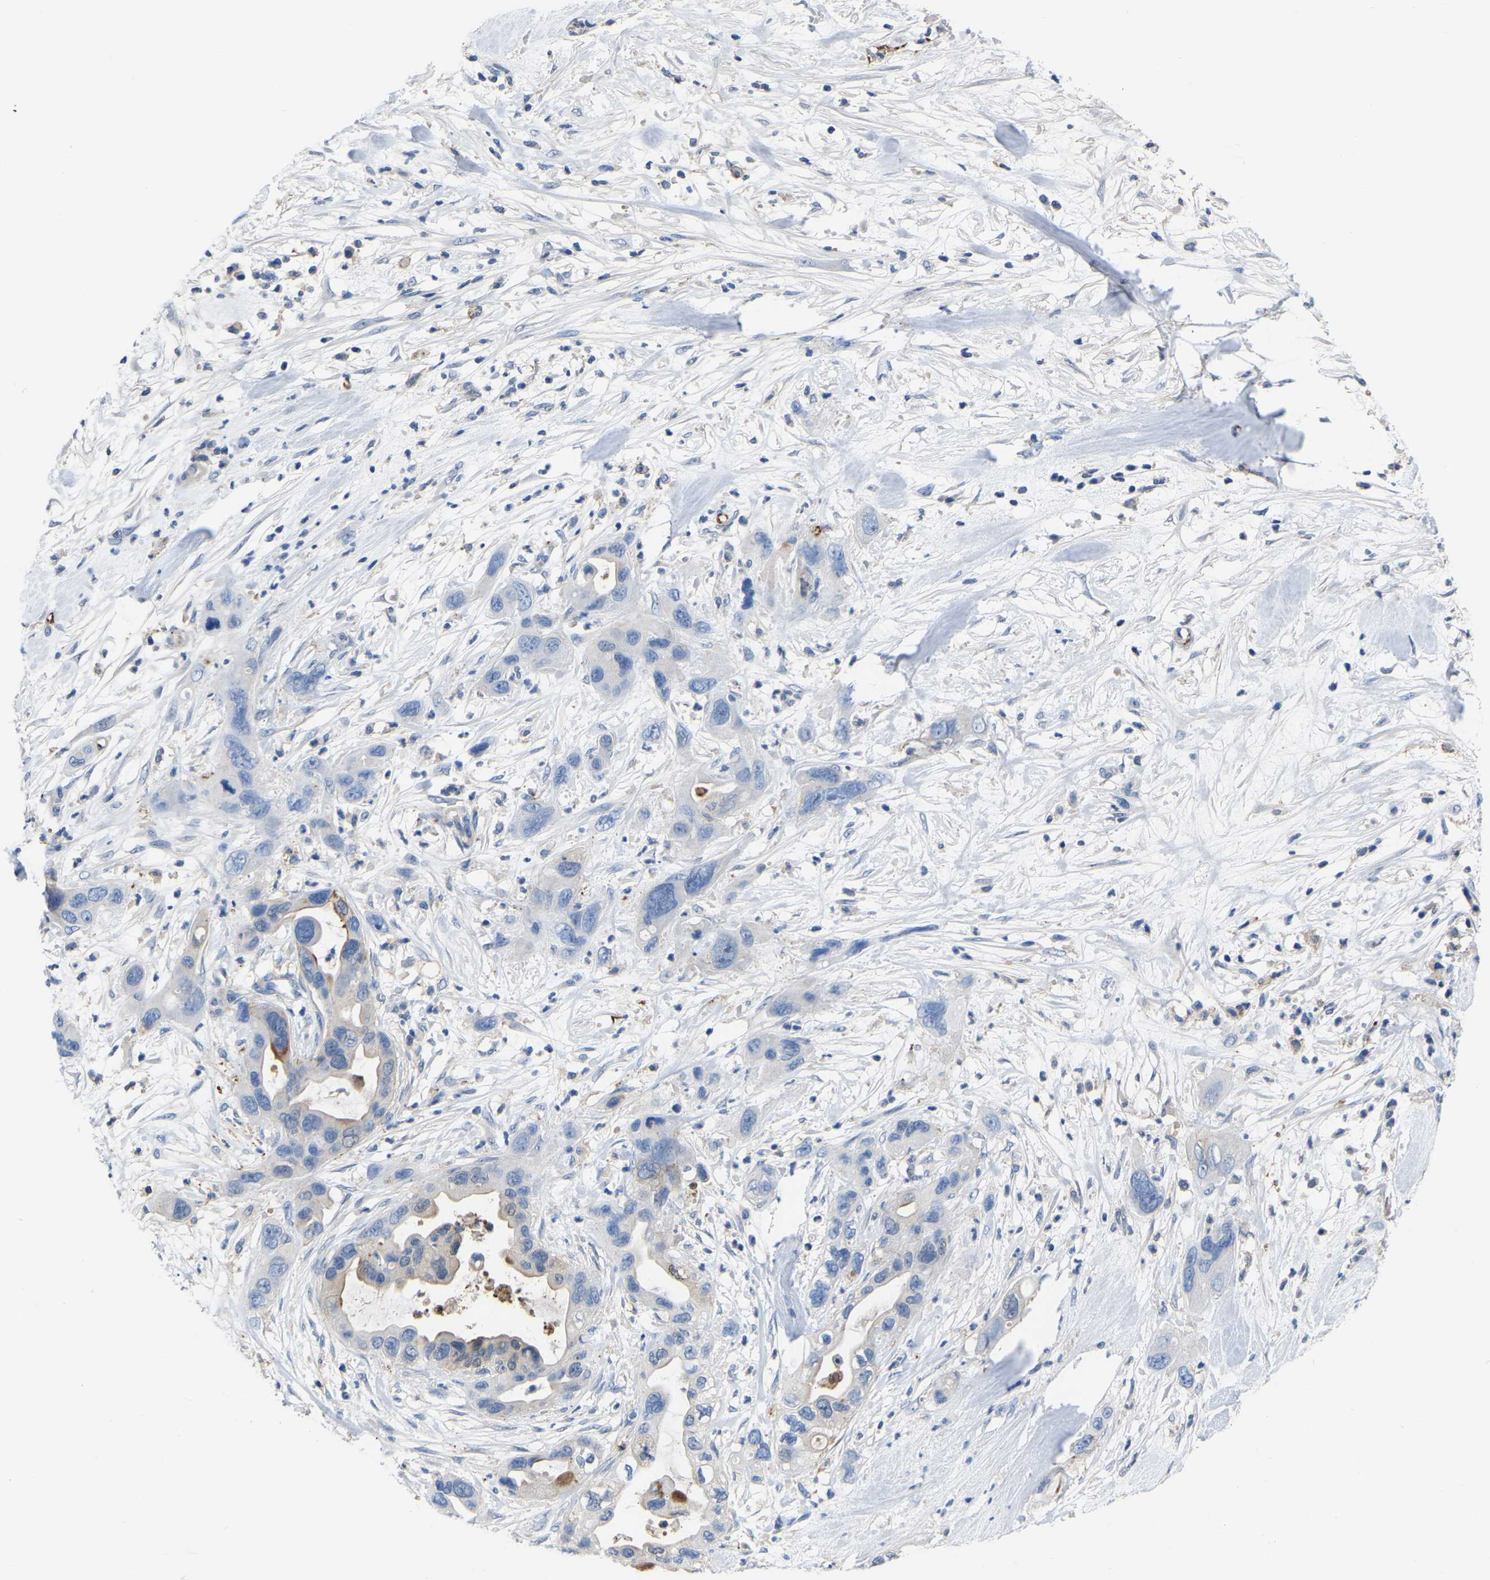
{"staining": {"intensity": "moderate", "quantity": "<25%", "location": "cytoplasmic/membranous"}, "tissue": "pancreatic cancer", "cell_type": "Tumor cells", "image_type": "cancer", "snomed": [{"axis": "morphology", "description": "Adenocarcinoma, NOS"}, {"axis": "topography", "description": "Pancreas"}], "caption": "The photomicrograph displays staining of pancreatic cancer, revealing moderate cytoplasmic/membranous protein positivity (brown color) within tumor cells.", "gene": "ZNF449", "patient": {"sex": "female", "age": 71}}